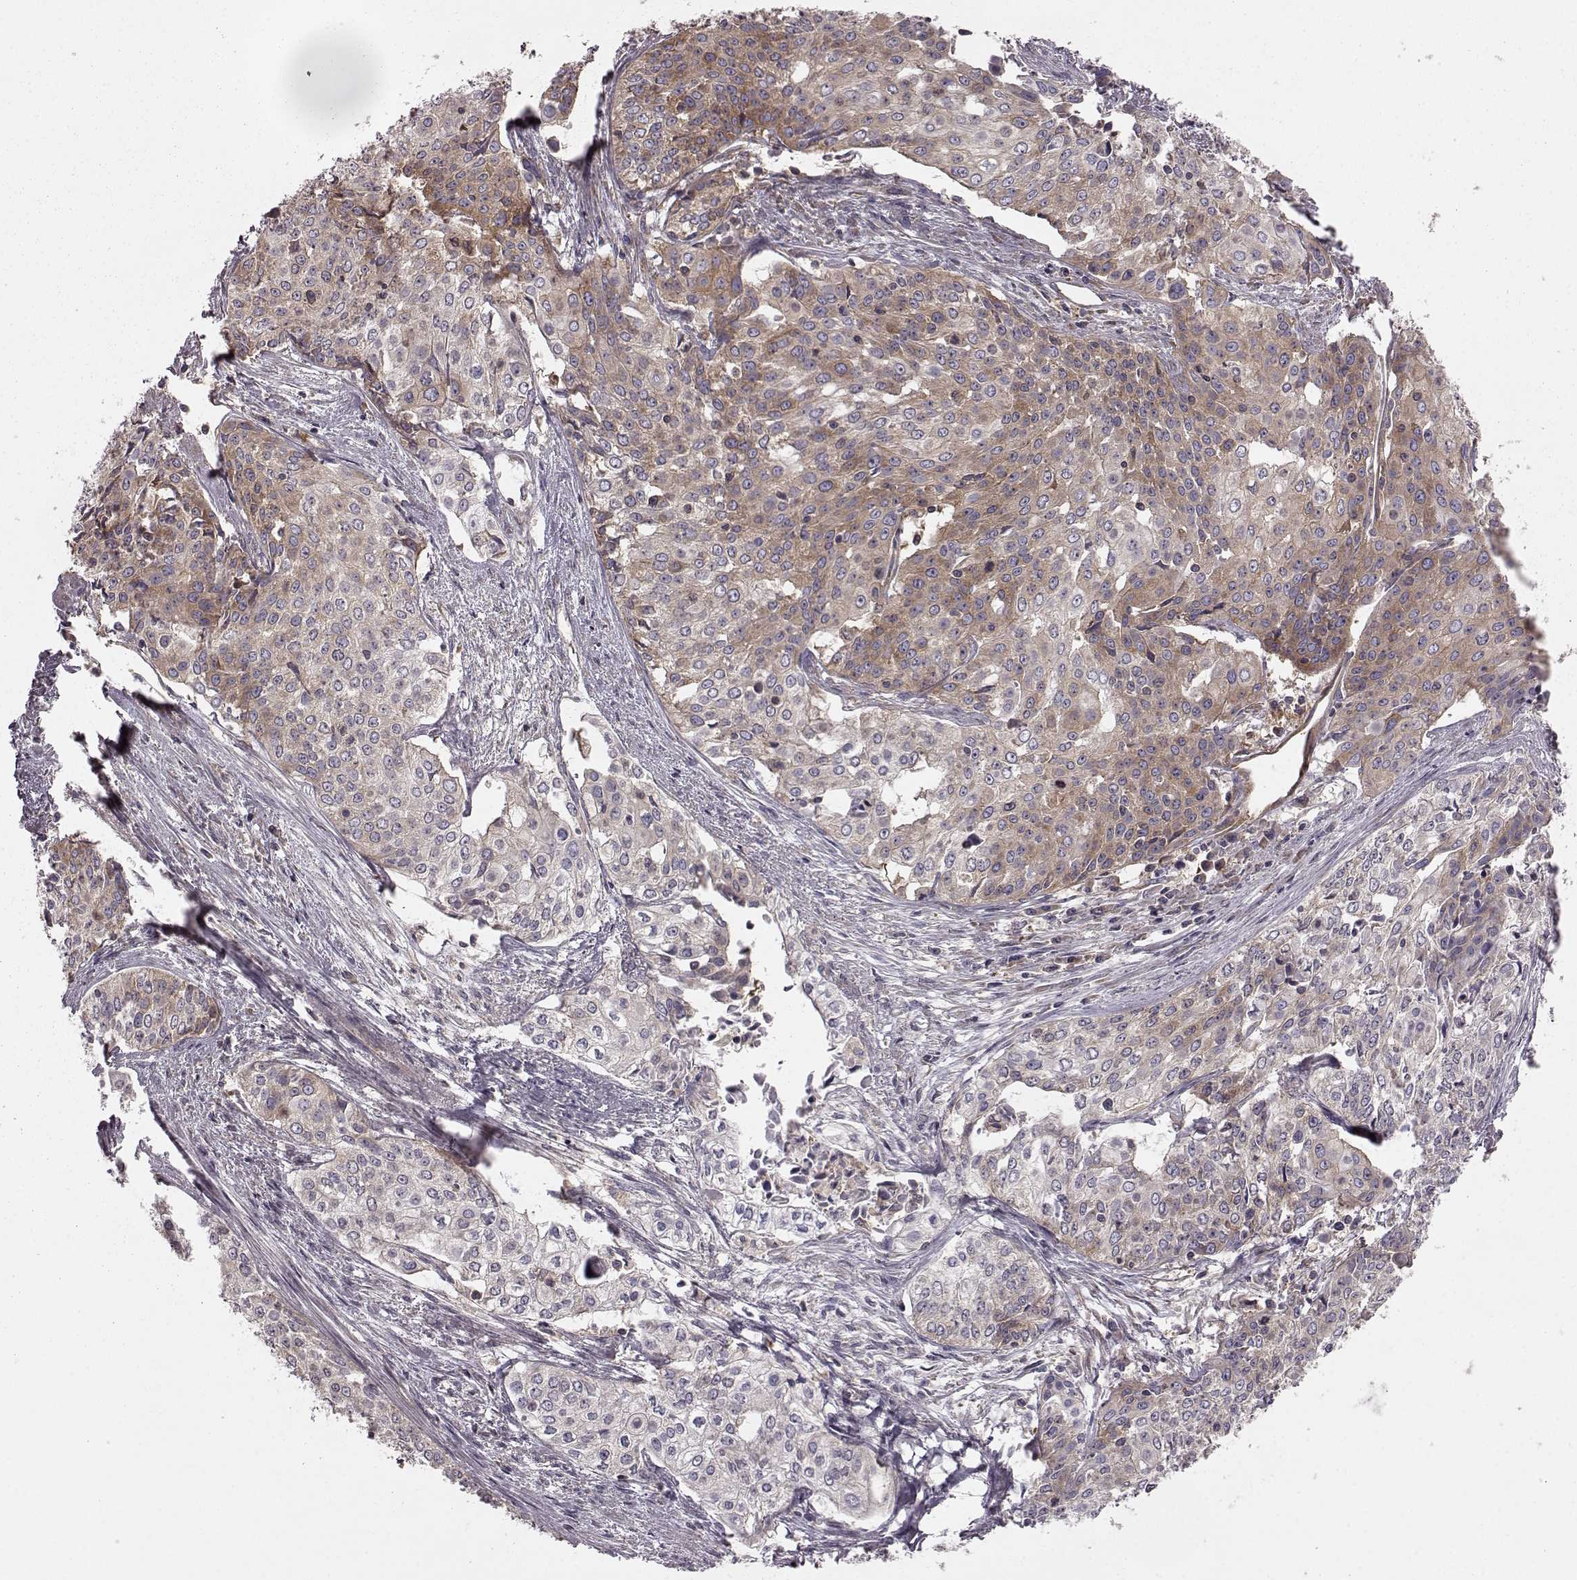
{"staining": {"intensity": "moderate", "quantity": "<25%", "location": "cytoplasmic/membranous"}, "tissue": "cervical cancer", "cell_type": "Tumor cells", "image_type": "cancer", "snomed": [{"axis": "morphology", "description": "Squamous cell carcinoma, NOS"}, {"axis": "topography", "description": "Cervix"}], "caption": "Cervical cancer was stained to show a protein in brown. There is low levels of moderate cytoplasmic/membranous staining in about <25% of tumor cells. The staining is performed using DAB (3,3'-diaminobenzidine) brown chromogen to label protein expression. The nuclei are counter-stained blue using hematoxylin.", "gene": "RABGAP1", "patient": {"sex": "female", "age": 39}}